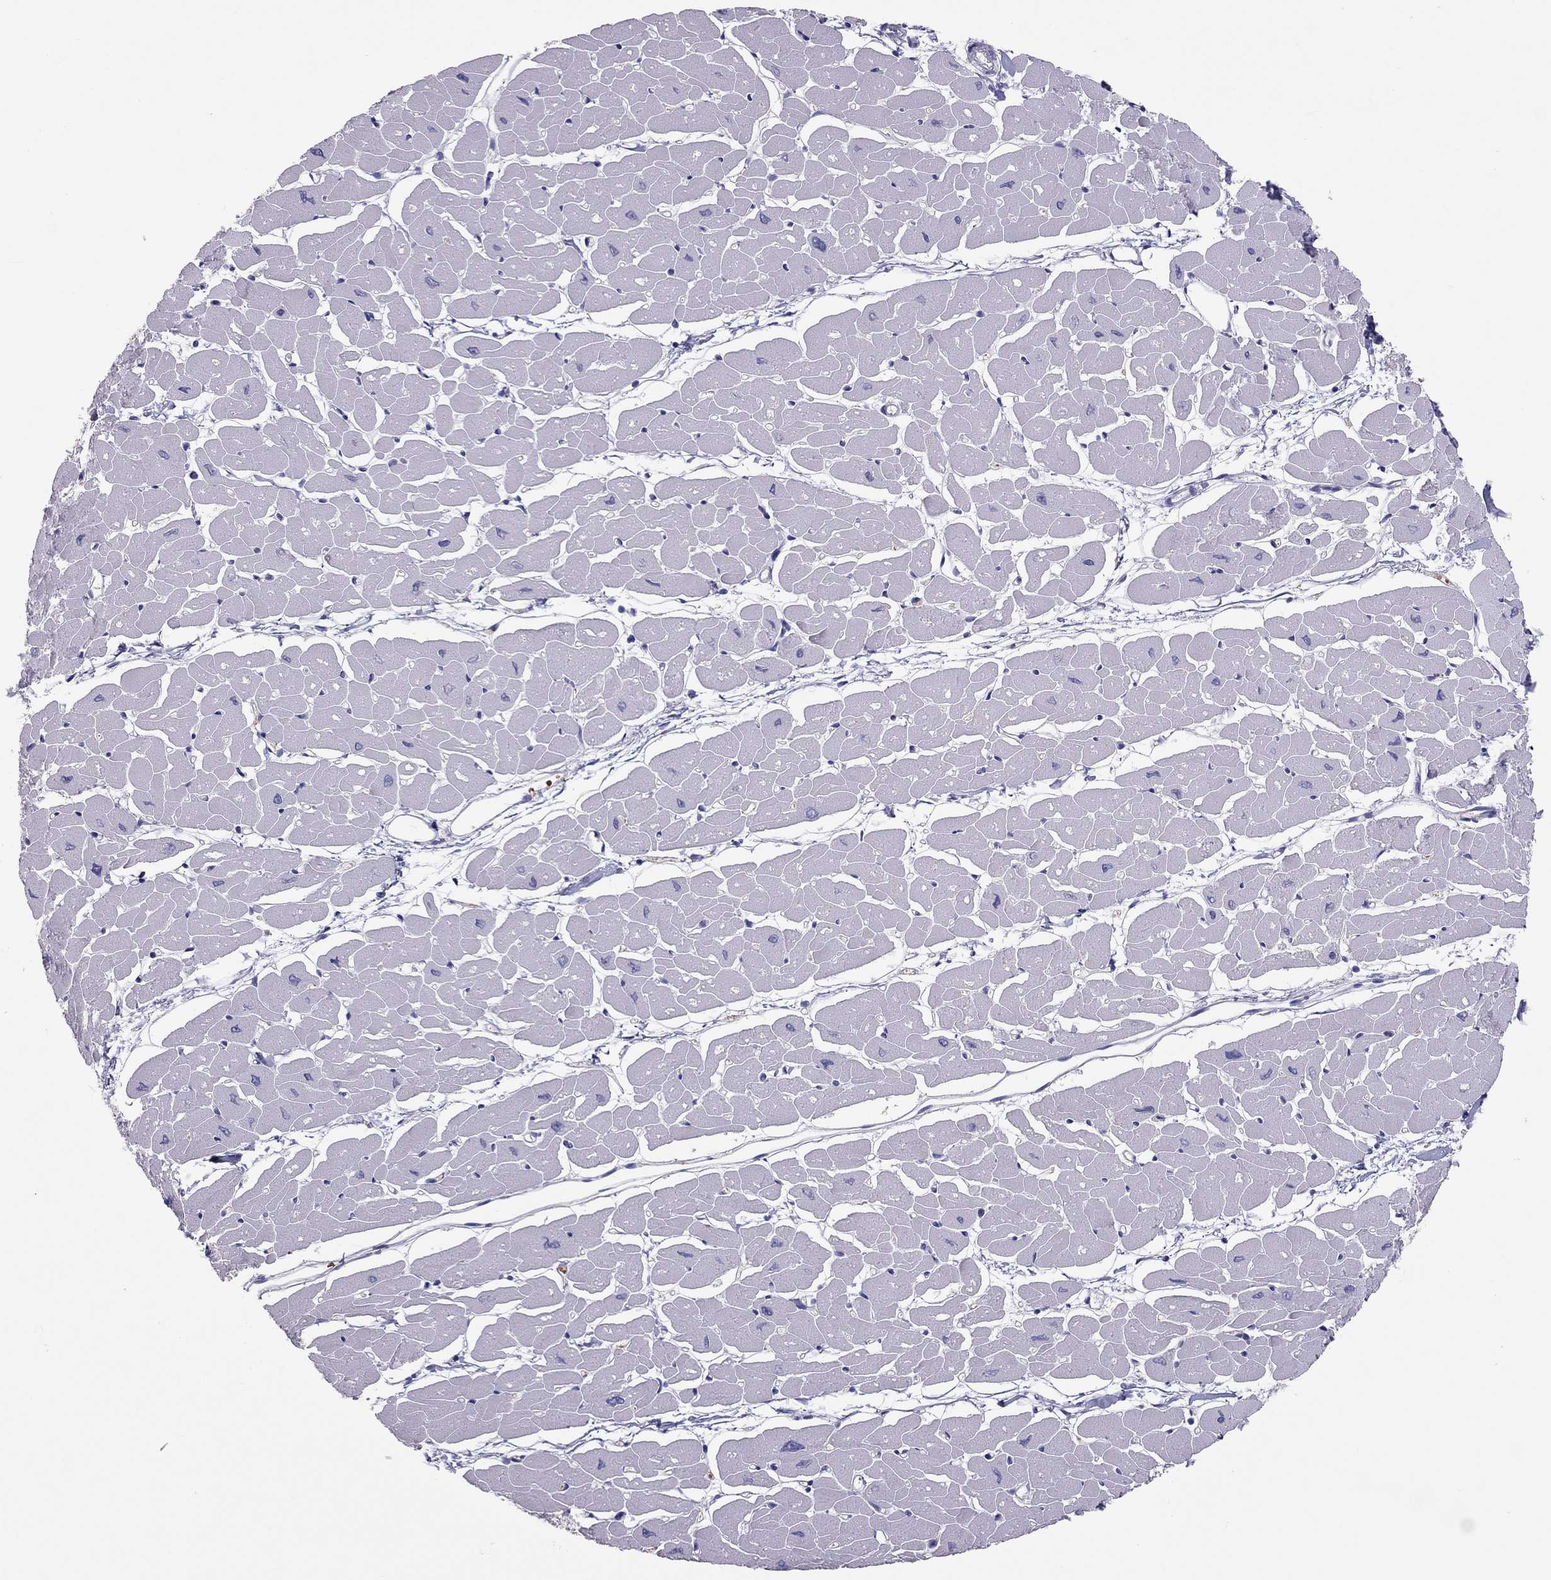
{"staining": {"intensity": "negative", "quantity": "none", "location": "none"}, "tissue": "heart muscle", "cell_type": "Cardiomyocytes", "image_type": "normal", "snomed": [{"axis": "morphology", "description": "Normal tissue, NOS"}, {"axis": "topography", "description": "Heart"}], "caption": "A high-resolution histopathology image shows immunohistochemistry staining of unremarkable heart muscle, which demonstrates no significant expression in cardiomyocytes.", "gene": "FRMD1", "patient": {"sex": "male", "age": 57}}